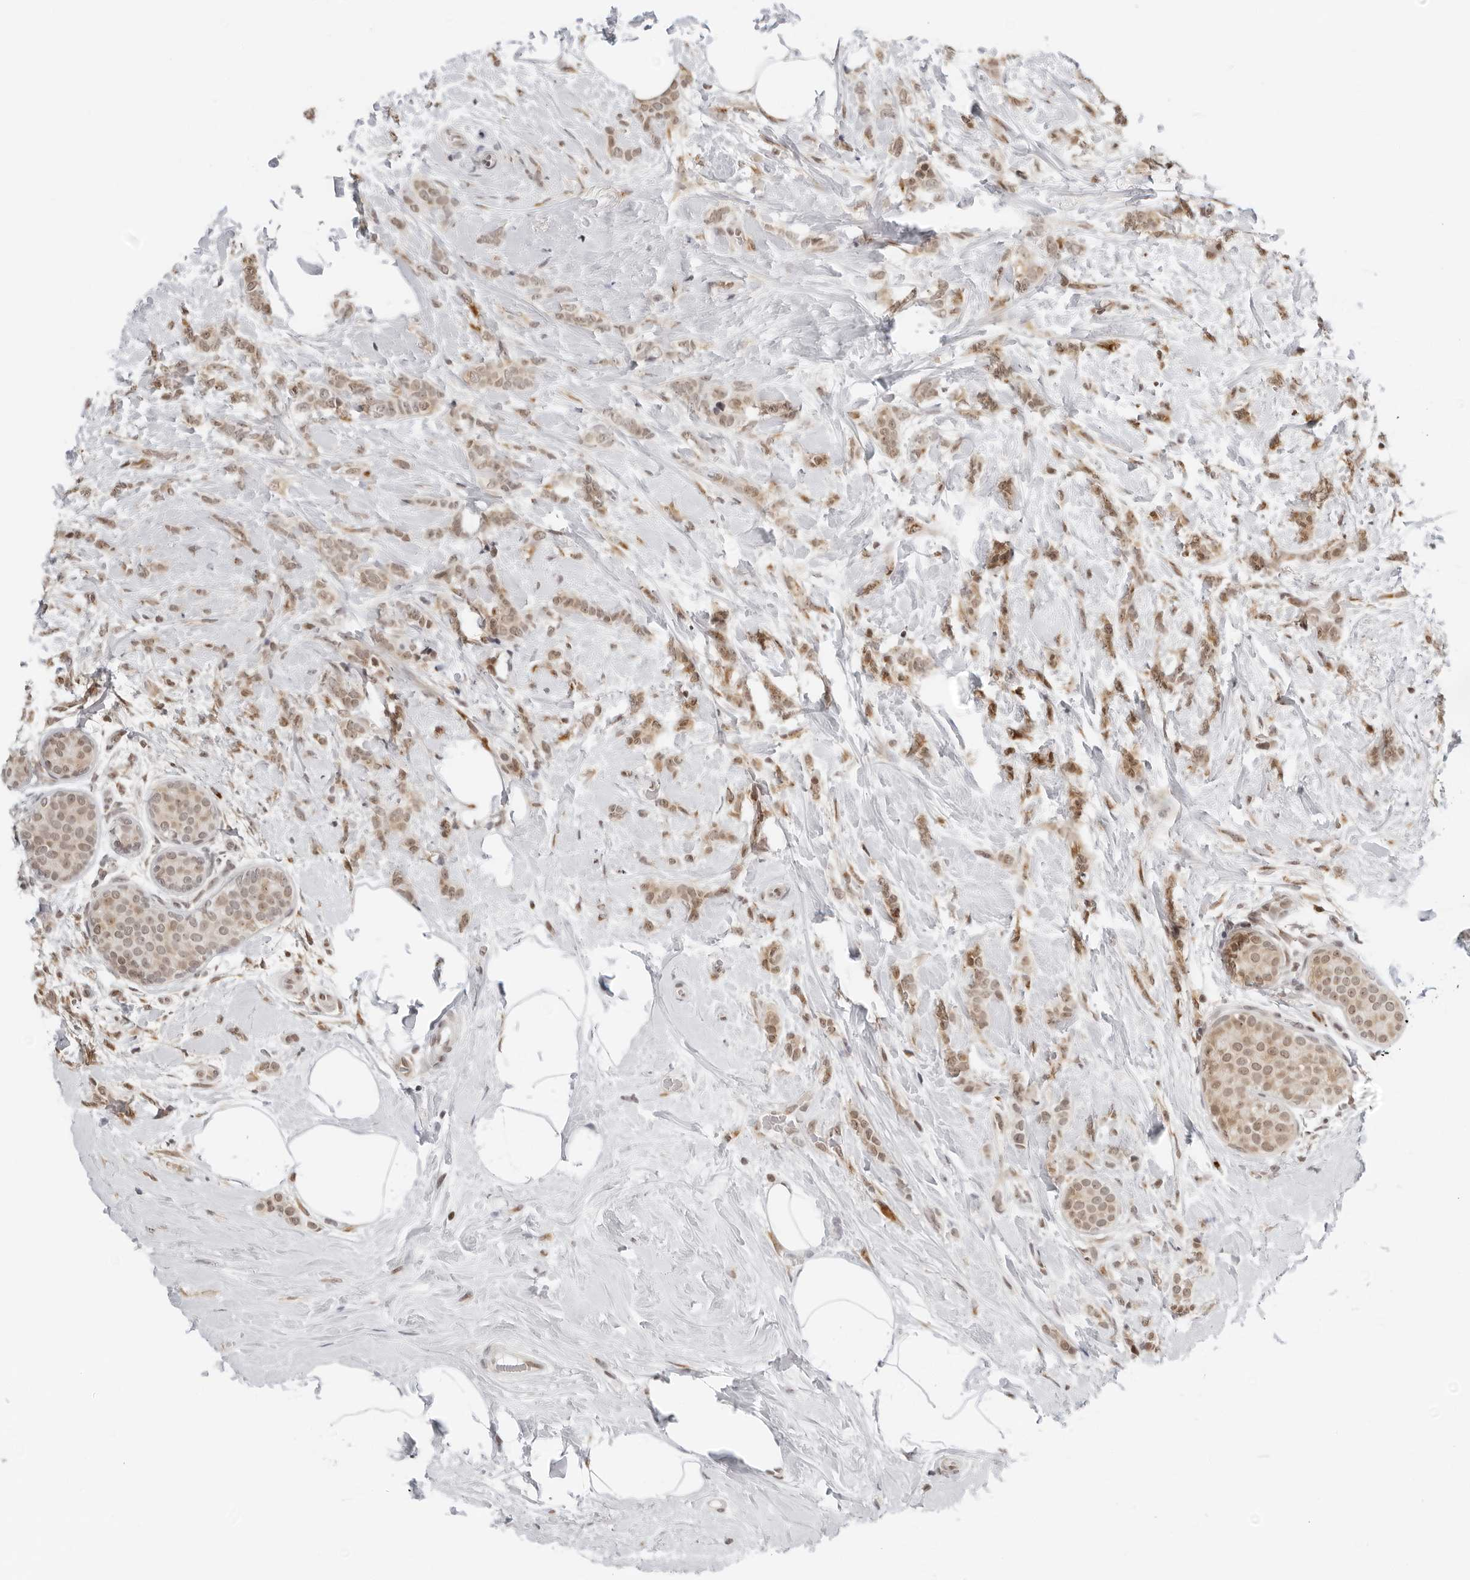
{"staining": {"intensity": "moderate", "quantity": ">75%", "location": "cytoplasmic/membranous"}, "tissue": "breast cancer", "cell_type": "Tumor cells", "image_type": "cancer", "snomed": [{"axis": "morphology", "description": "Lobular carcinoma, in situ"}, {"axis": "morphology", "description": "Lobular carcinoma"}, {"axis": "topography", "description": "Breast"}], "caption": "Immunohistochemical staining of human breast lobular carcinoma in situ reveals moderate cytoplasmic/membranous protein positivity in about >75% of tumor cells. (IHC, brightfield microscopy, high magnification).", "gene": "TOX4", "patient": {"sex": "female", "age": 41}}